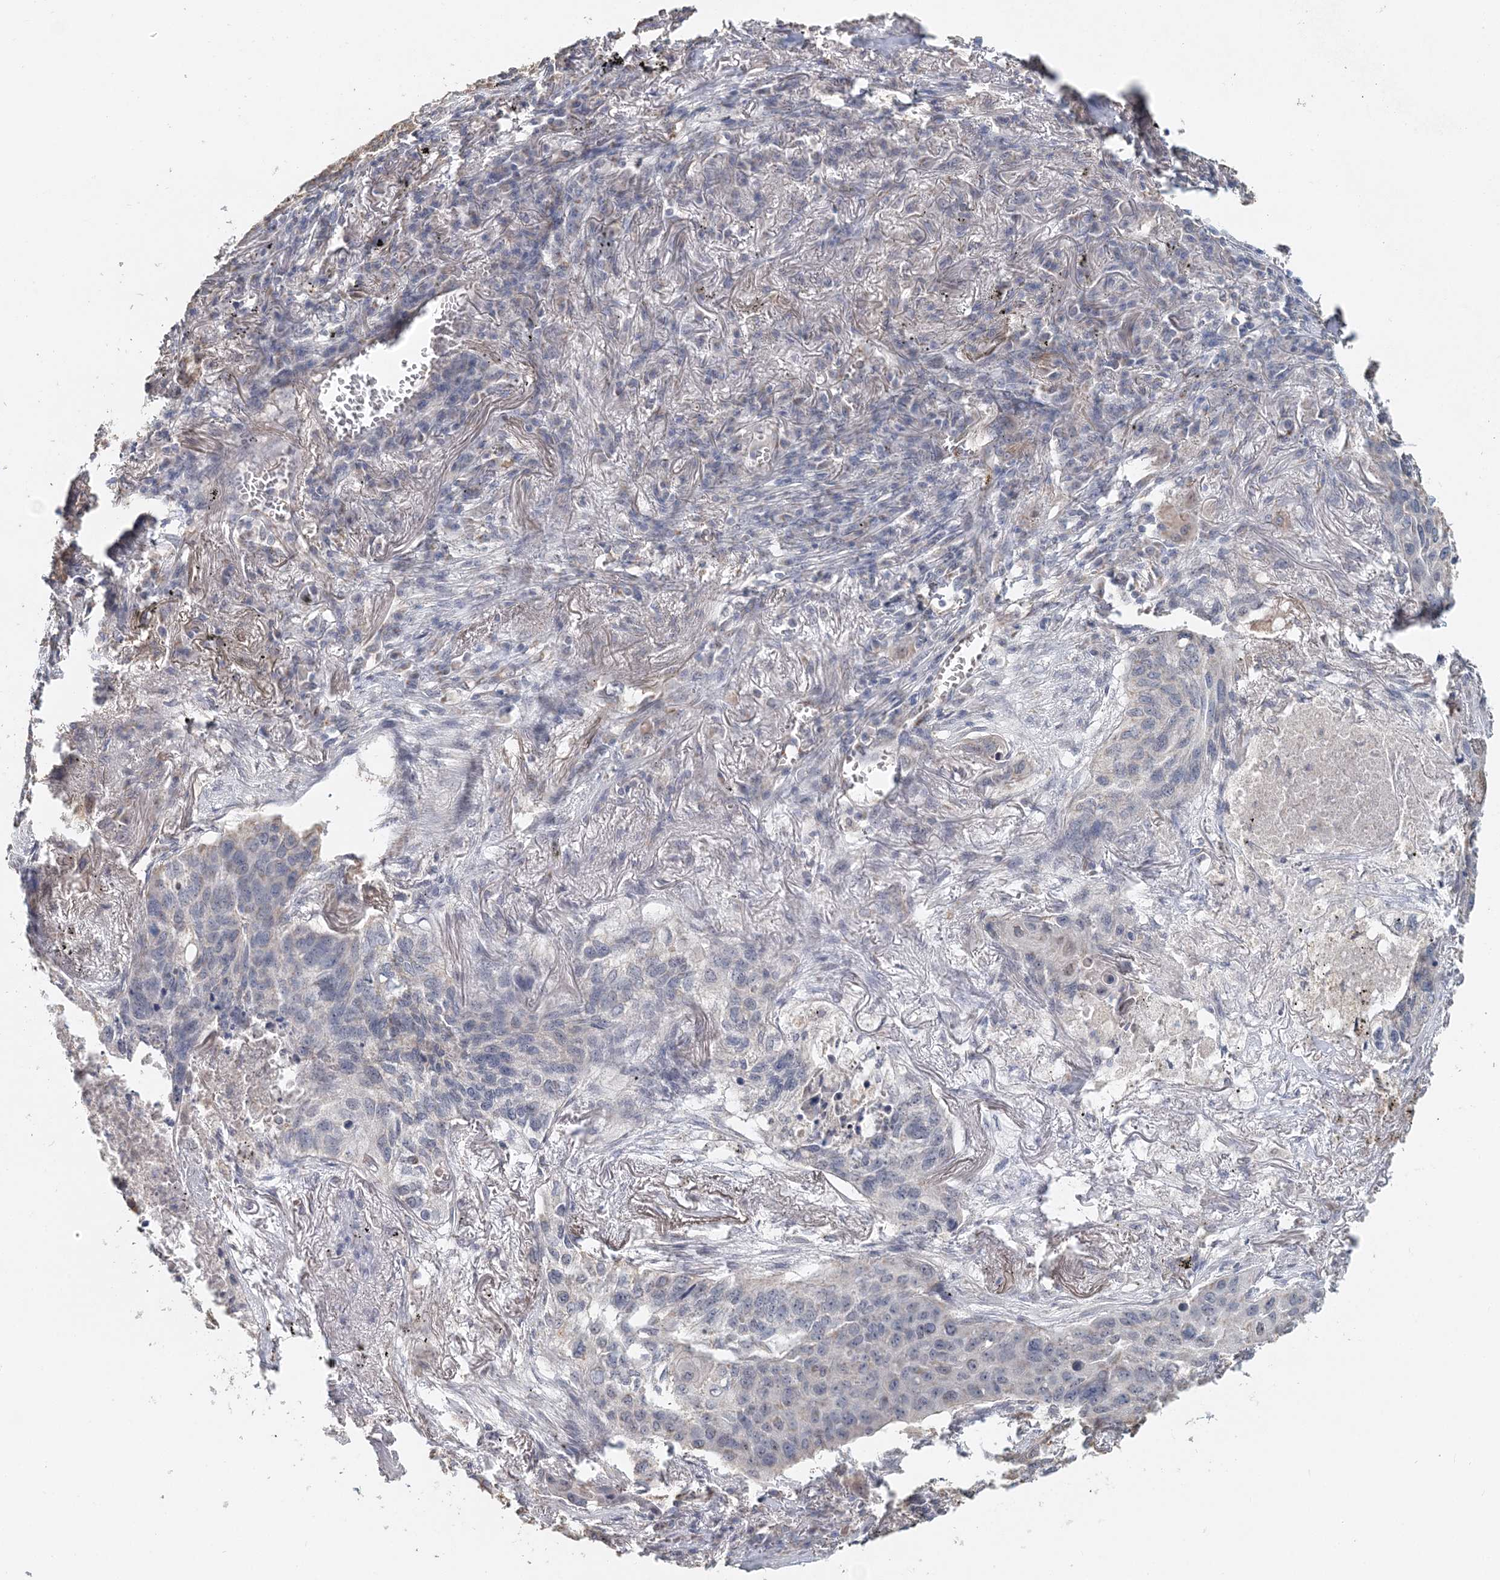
{"staining": {"intensity": "negative", "quantity": "none", "location": "none"}, "tissue": "lung cancer", "cell_type": "Tumor cells", "image_type": "cancer", "snomed": [{"axis": "morphology", "description": "Squamous cell carcinoma, NOS"}, {"axis": "topography", "description": "Lung"}], "caption": "Human lung squamous cell carcinoma stained for a protein using IHC exhibits no expression in tumor cells.", "gene": "FBXO38", "patient": {"sex": "female", "age": 63}}